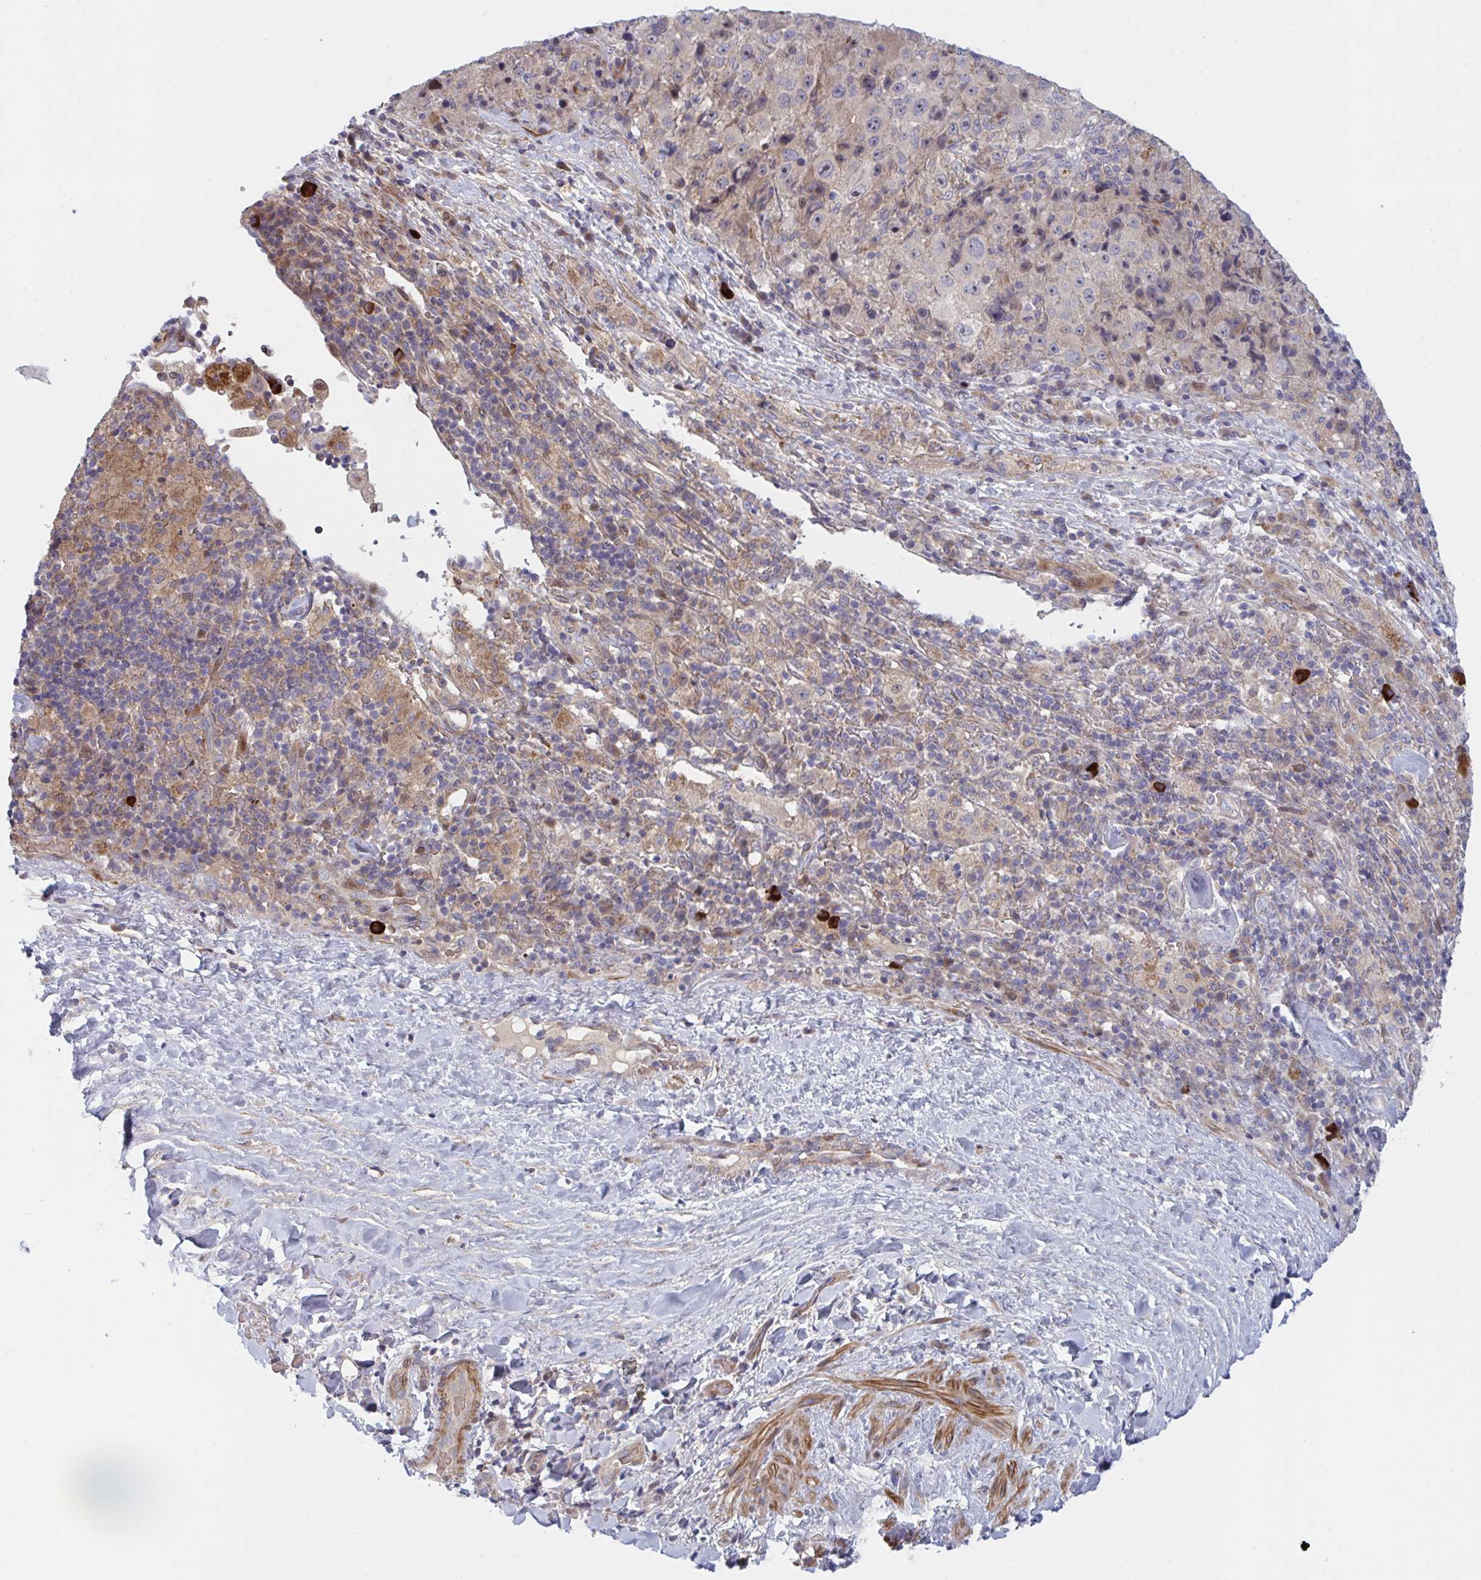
{"staining": {"intensity": "moderate", "quantity": "<25%", "location": "nuclear"}, "tissue": "melanoma", "cell_type": "Tumor cells", "image_type": "cancer", "snomed": [{"axis": "morphology", "description": "Malignant melanoma, Metastatic site"}, {"axis": "topography", "description": "Lymph node"}], "caption": "The immunohistochemical stain highlights moderate nuclear expression in tumor cells of malignant melanoma (metastatic site) tissue.", "gene": "TNFSF4", "patient": {"sex": "male", "age": 62}}